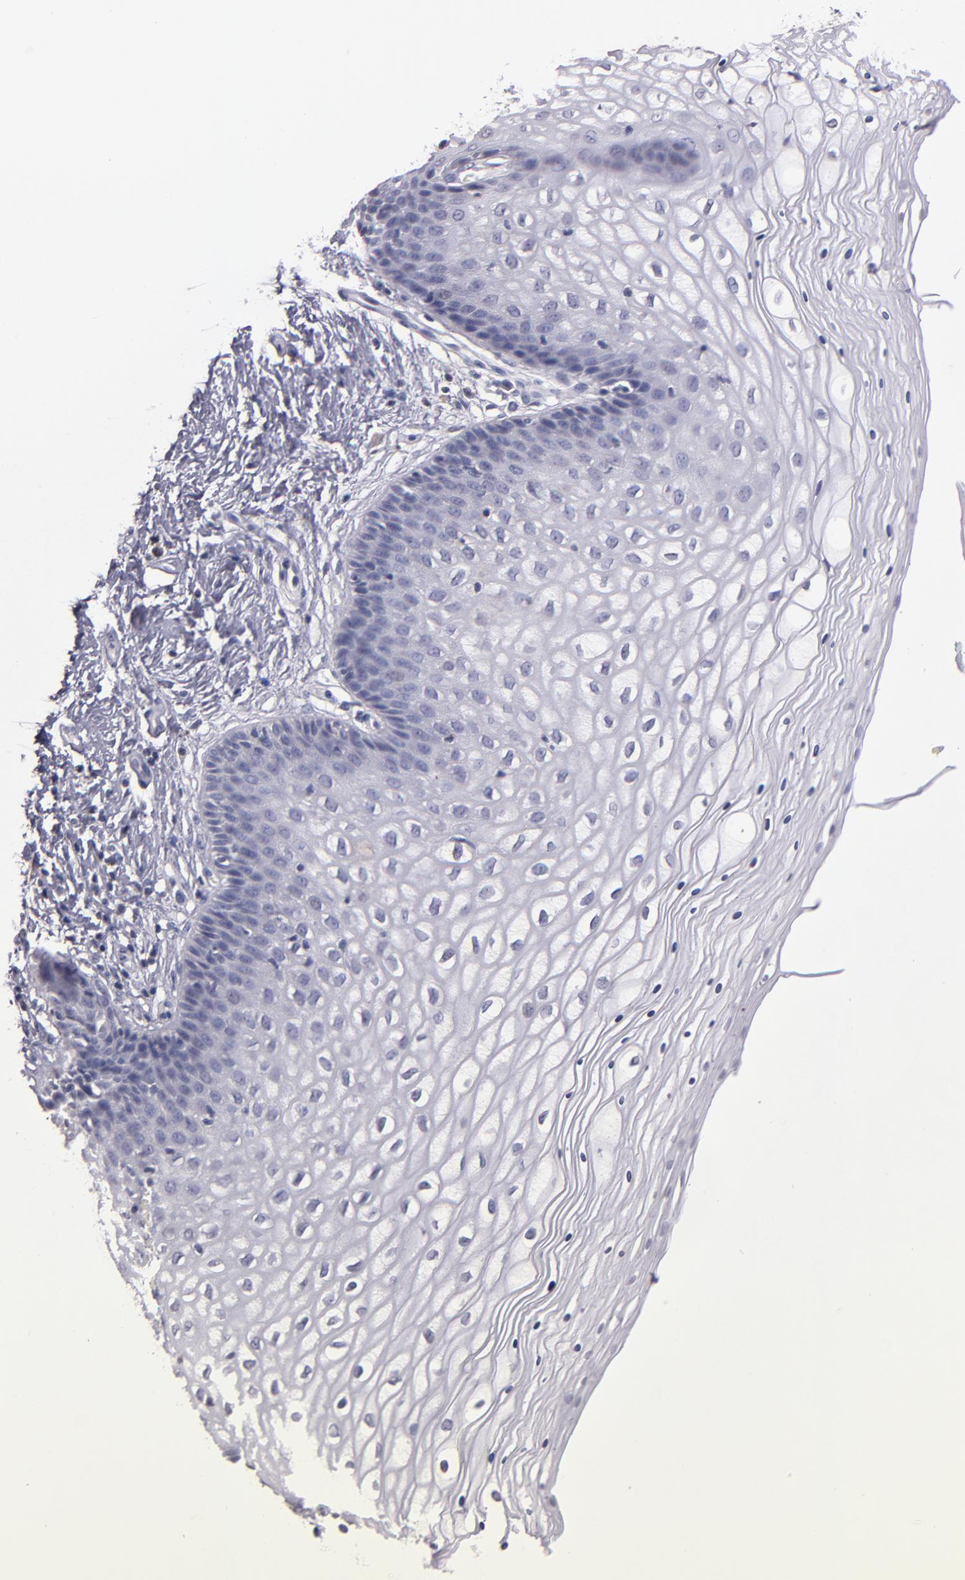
{"staining": {"intensity": "negative", "quantity": "none", "location": "none"}, "tissue": "vagina", "cell_type": "Squamous epithelial cells", "image_type": "normal", "snomed": [{"axis": "morphology", "description": "Normal tissue, NOS"}, {"axis": "topography", "description": "Vagina"}], "caption": "Squamous epithelial cells are negative for brown protein staining in benign vagina. (IHC, brightfield microscopy, high magnification).", "gene": "SOX10", "patient": {"sex": "female", "age": 34}}